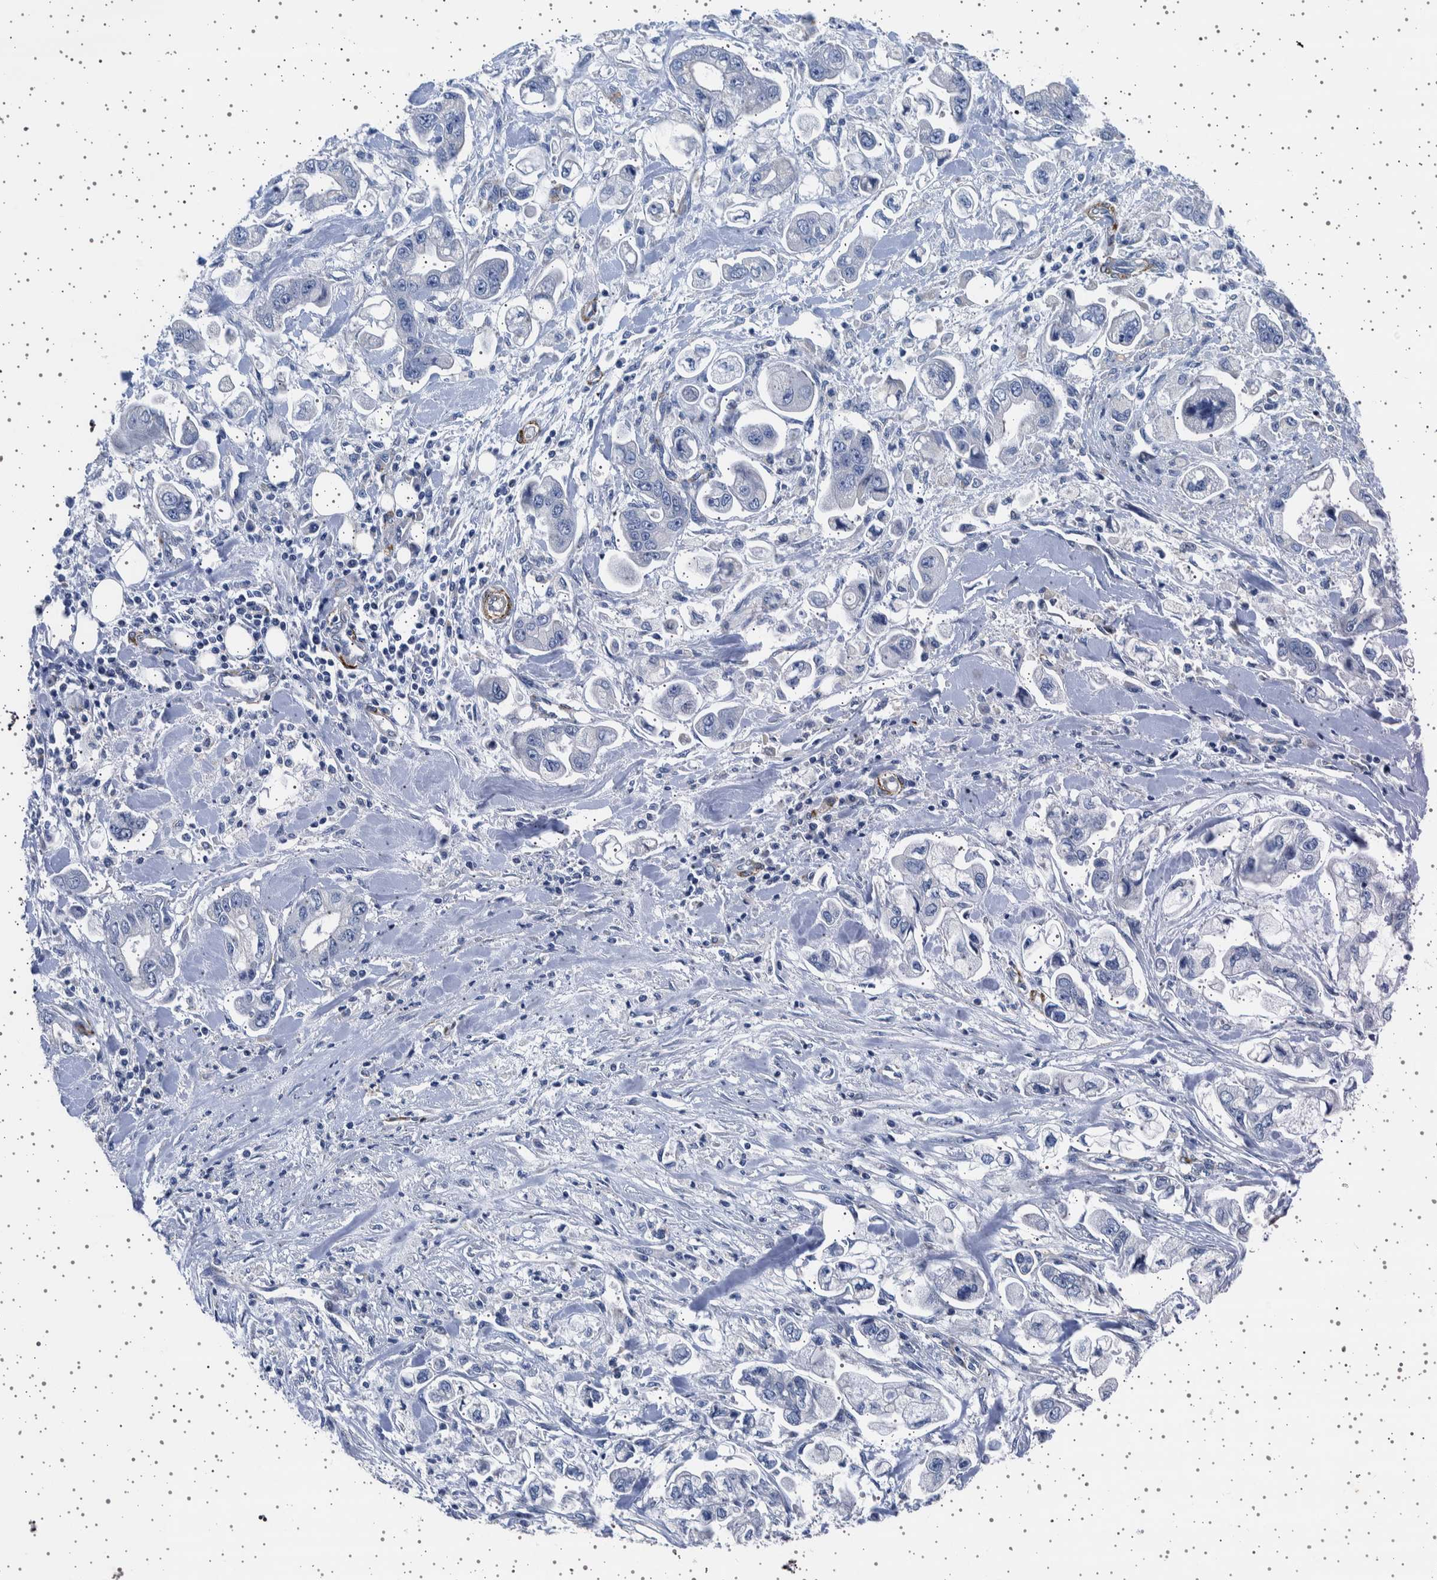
{"staining": {"intensity": "negative", "quantity": "none", "location": "none"}, "tissue": "stomach cancer", "cell_type": "Tumor cells", "image_type": "cancer", "snomed": [{"axis": "morphology", "description": "Normal tissue, NOS"}, {"axis": "morphology", "description": "Adenocarcinoma, NOS"}, {"axis": "topography", "description": "Stomach"}], "caption": "A photomicrograph of stomach cancer stained for a protein exhibits no brown staining in tumor cells. (DAB (3,3'-diaminobenzidine) IHC with hematoxylin counter stain).", "gene": "SEPTIN4", "patient": {"sex": "male", "age": 62}}